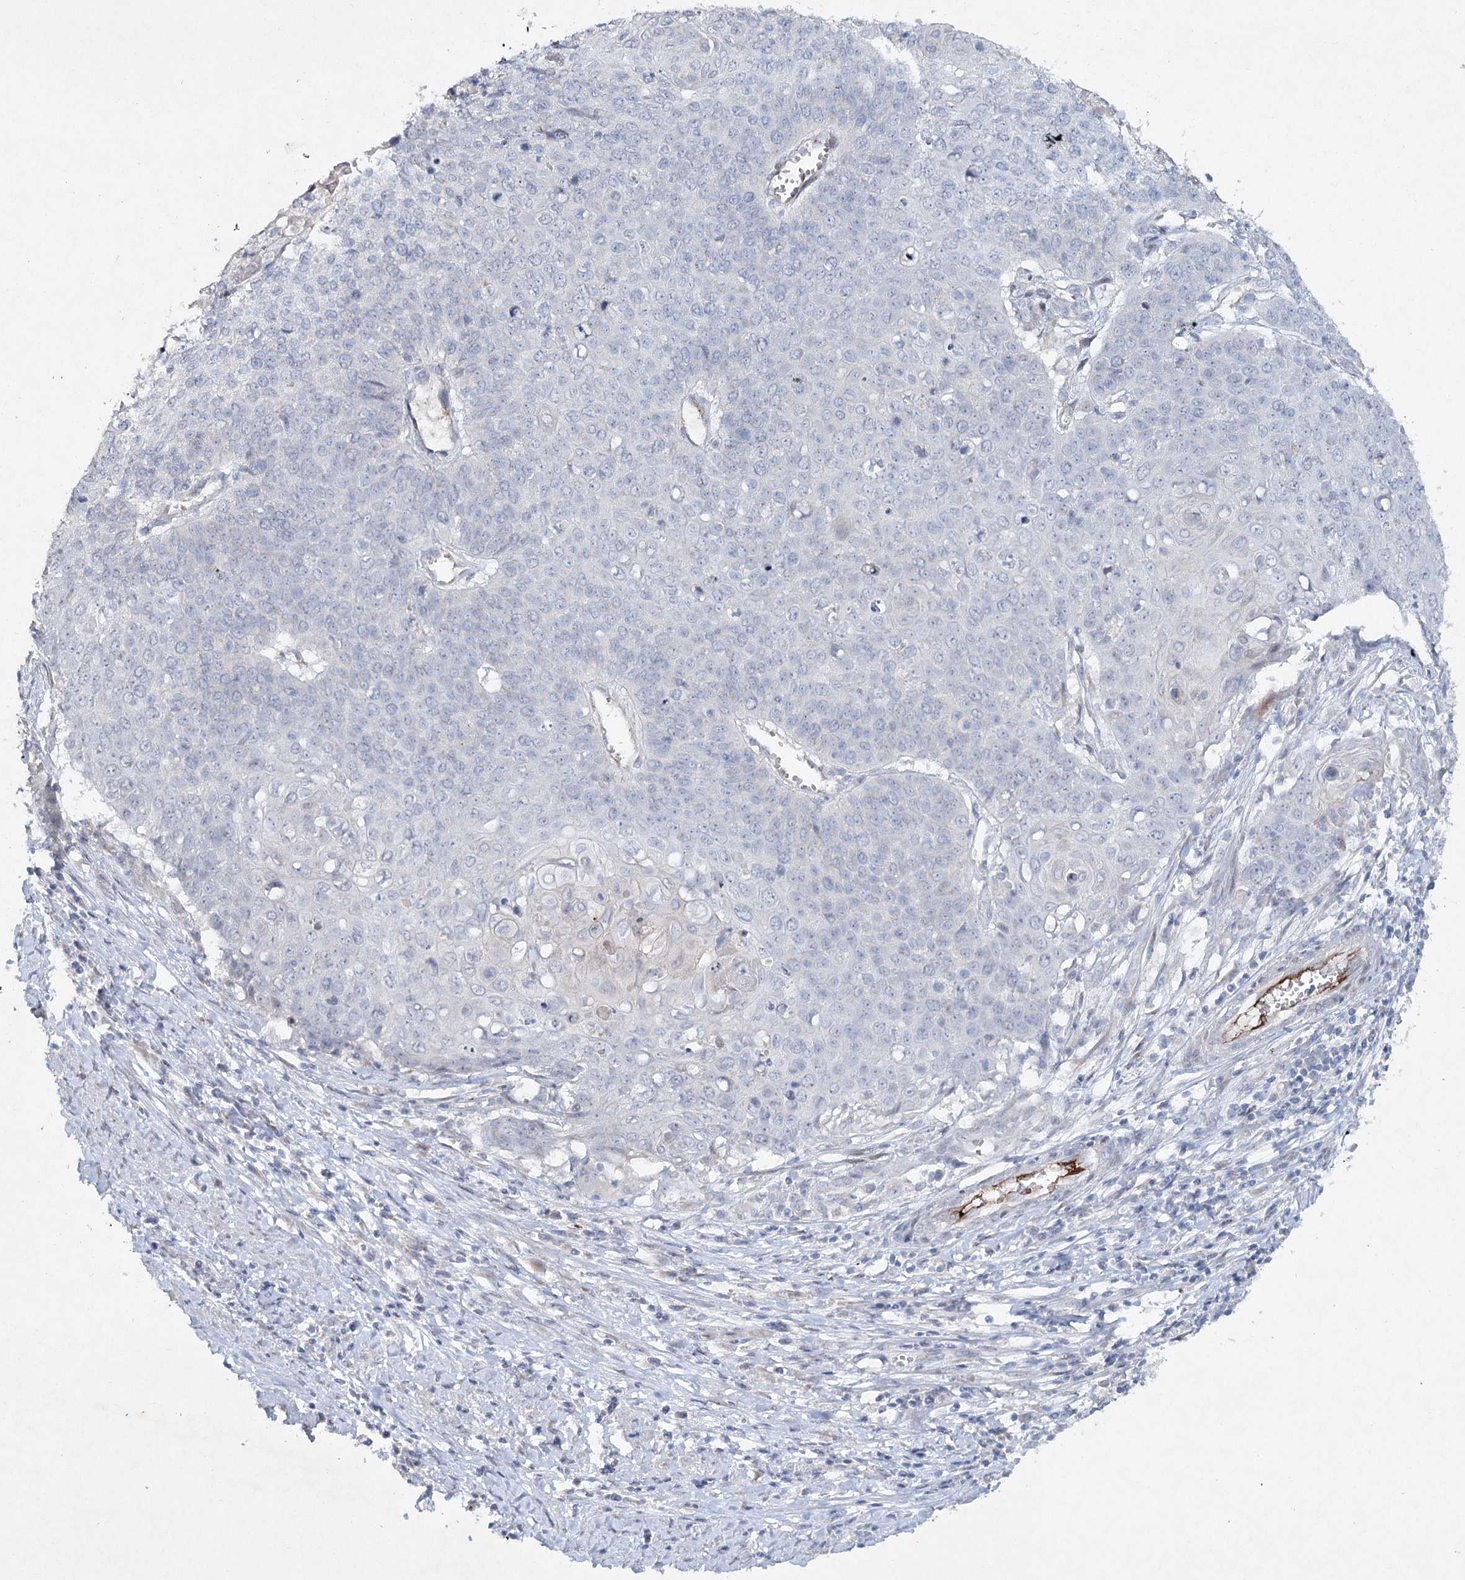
{"staining": {"intensity": "negative", "quantity": "none", "location": "none"}, "tissue": "cervical cancer", "cell_type": "Tumor cells", "image_type": "cancer", "snomed": [{"axis": "morphology", "description": "Squamous cell carcinoma, NOS"}, {"axis": "topography", "description": "Cervix"}], "caption": "A micrograph of squamous cell carcinoma (cervical) stained for a protein exhibits no brown staining in tumor cells.", "gene": "RFX6", "patient": {"sex": "female", "age": 39}}